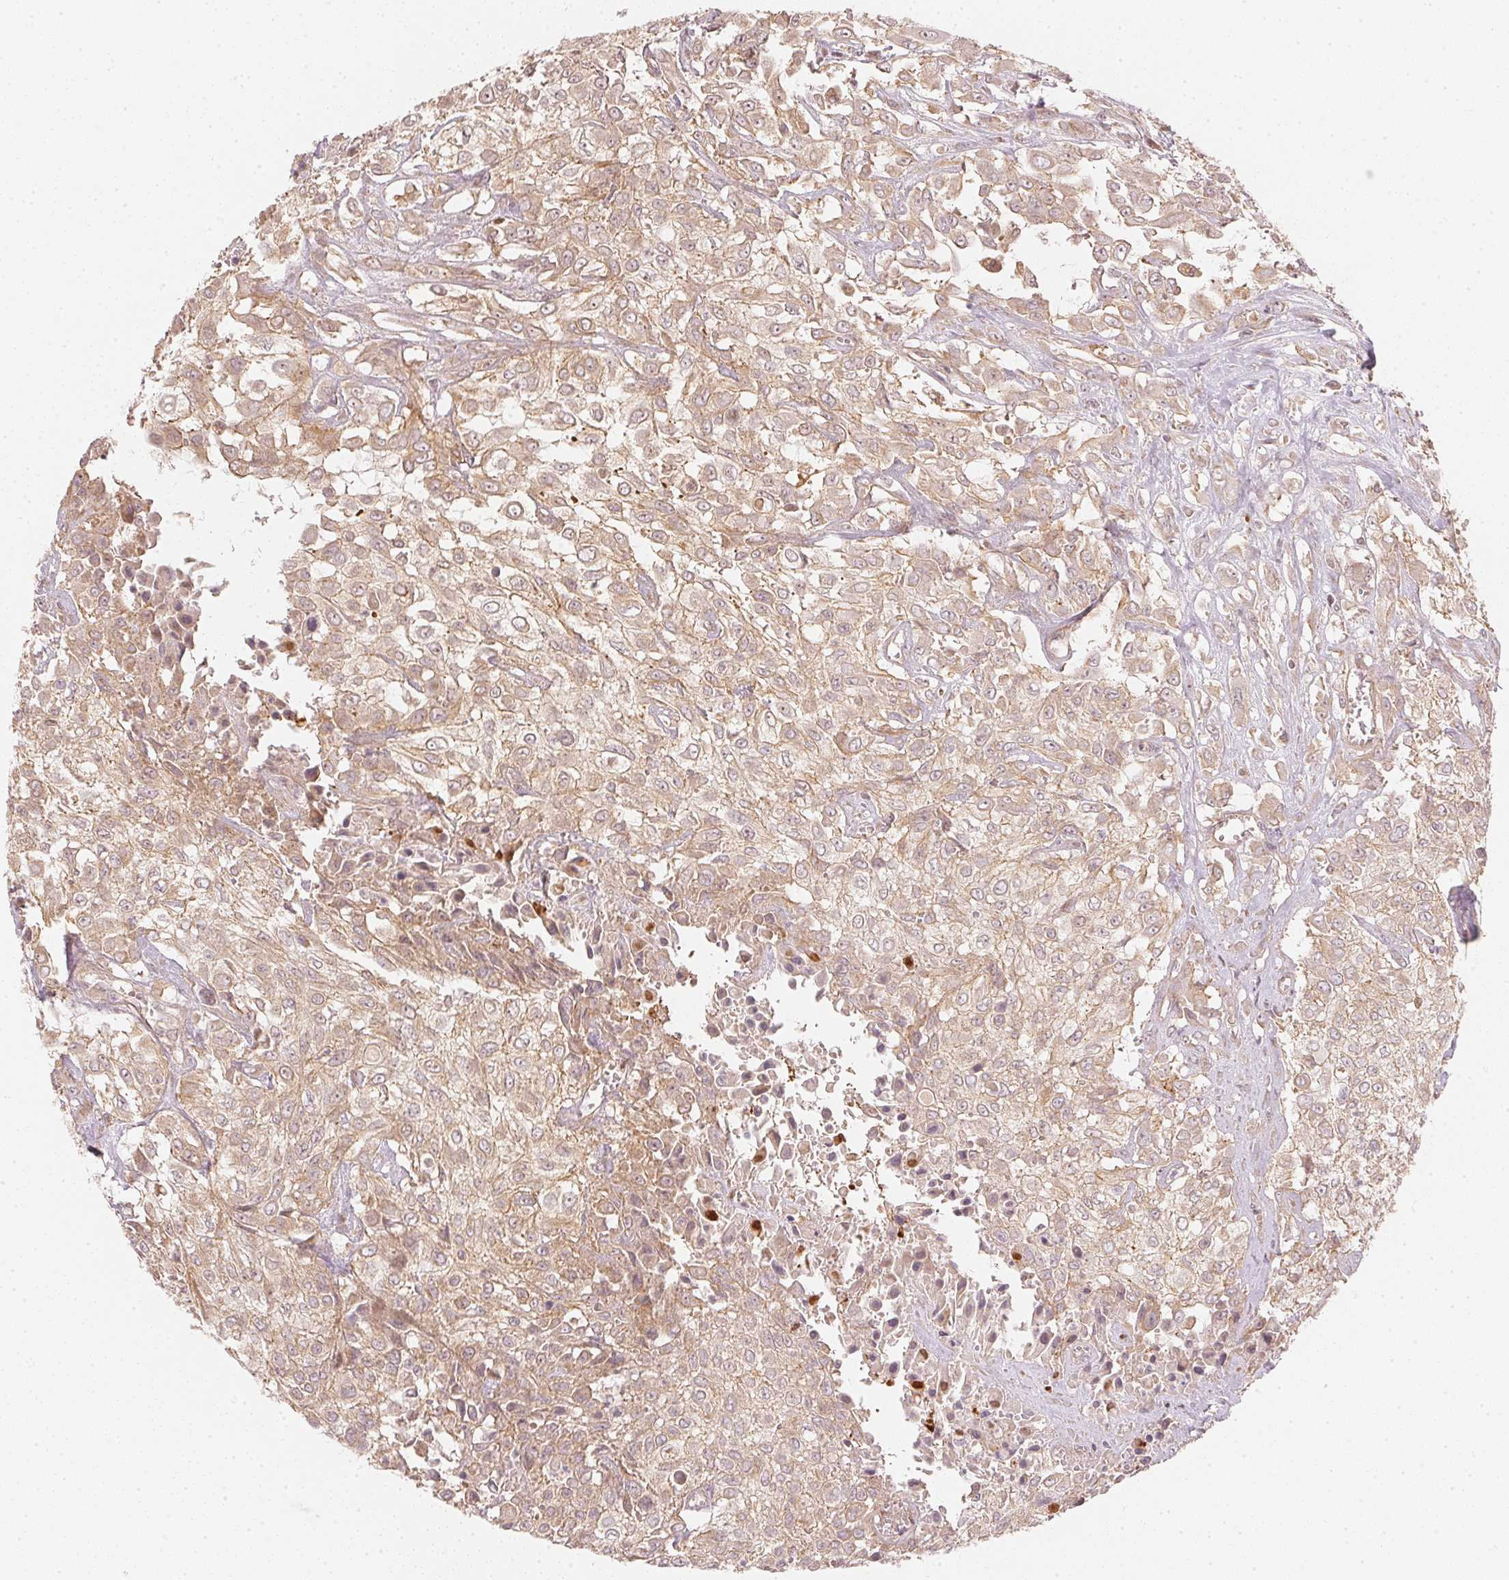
{"staining": {"intensity": "weak", "quantity": ">75%", "location": "cytoplasmic/membranous"}, "tissue": "urothelial cancer", "cell_type": "Tumor cells", "image_type": "cancer", "snomed": [{"axis": "morphology", "description": "Urothelial carcinoma, High grade"}, {"axis": "topography", "description": "Urinary bladder"}], "caption": "The photomicrograph exhibits staining of urothelial cancer, revealing weak cytoplasmic/membranous protein expression (brown color) within tumor cells.", "gene": "WDR54", "patient": {"sex": "male", "age": 57}}